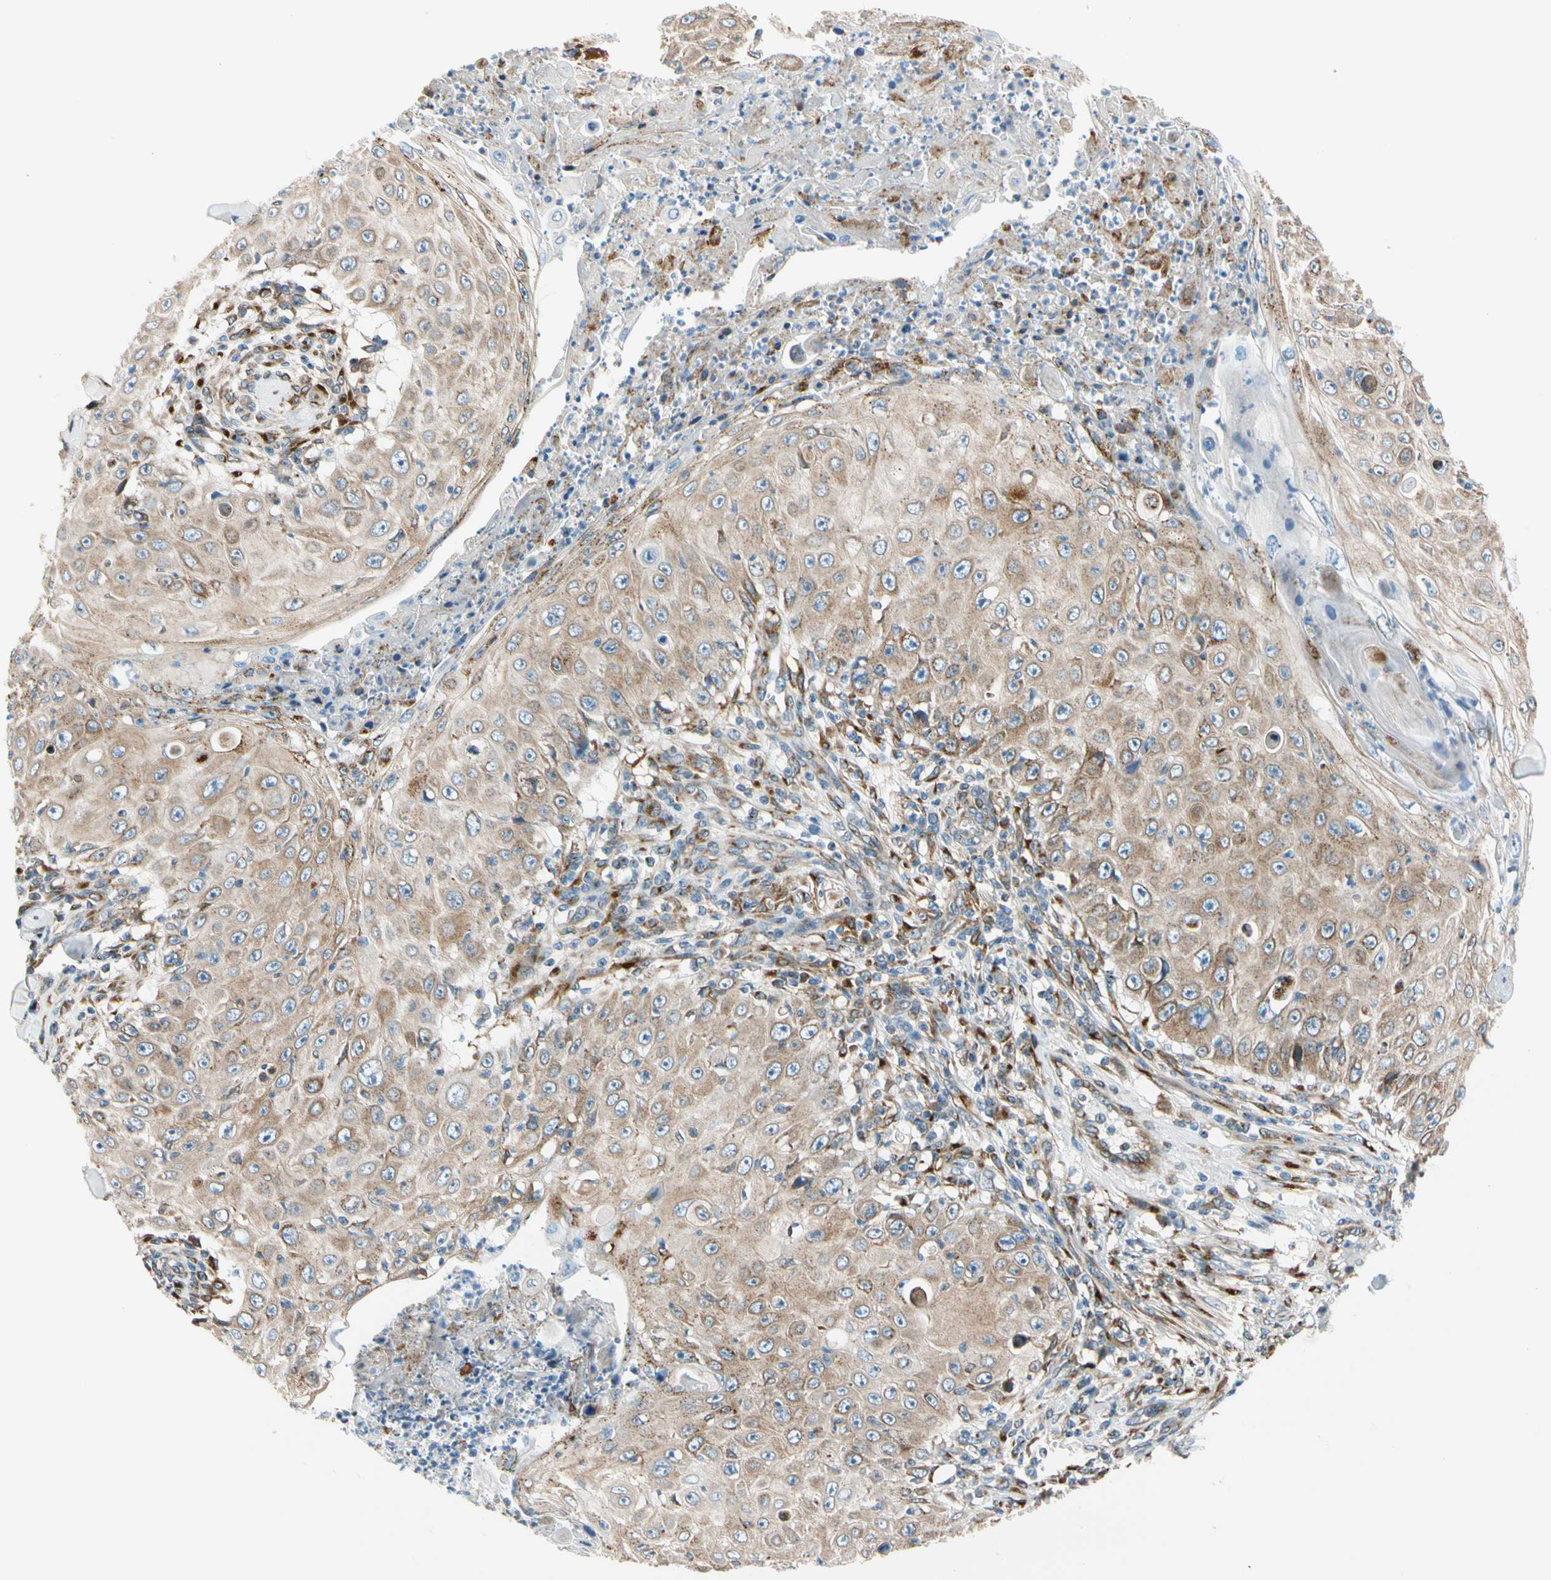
{"staining": {"intensity": "weak", "quantity": ">75%", "location": "cytoplasmic/membranous"}, "tissue": "skin cancer", "cell_type": "Tumor cells", "image_type": "cancer", "snomed": [{"axis": "morphology", "description": "Squamous cell carcinoma, NOS"}, {"axis": "topography", "description": "Skin"}], "caption": "Tumor cells reveal weak cytoplasmic/membranous positivity in approximately >75% of cells in skin squamous cell carcinoma.", "gene": "NUCB1", "patient": {"sex": "male", "age": 86}}